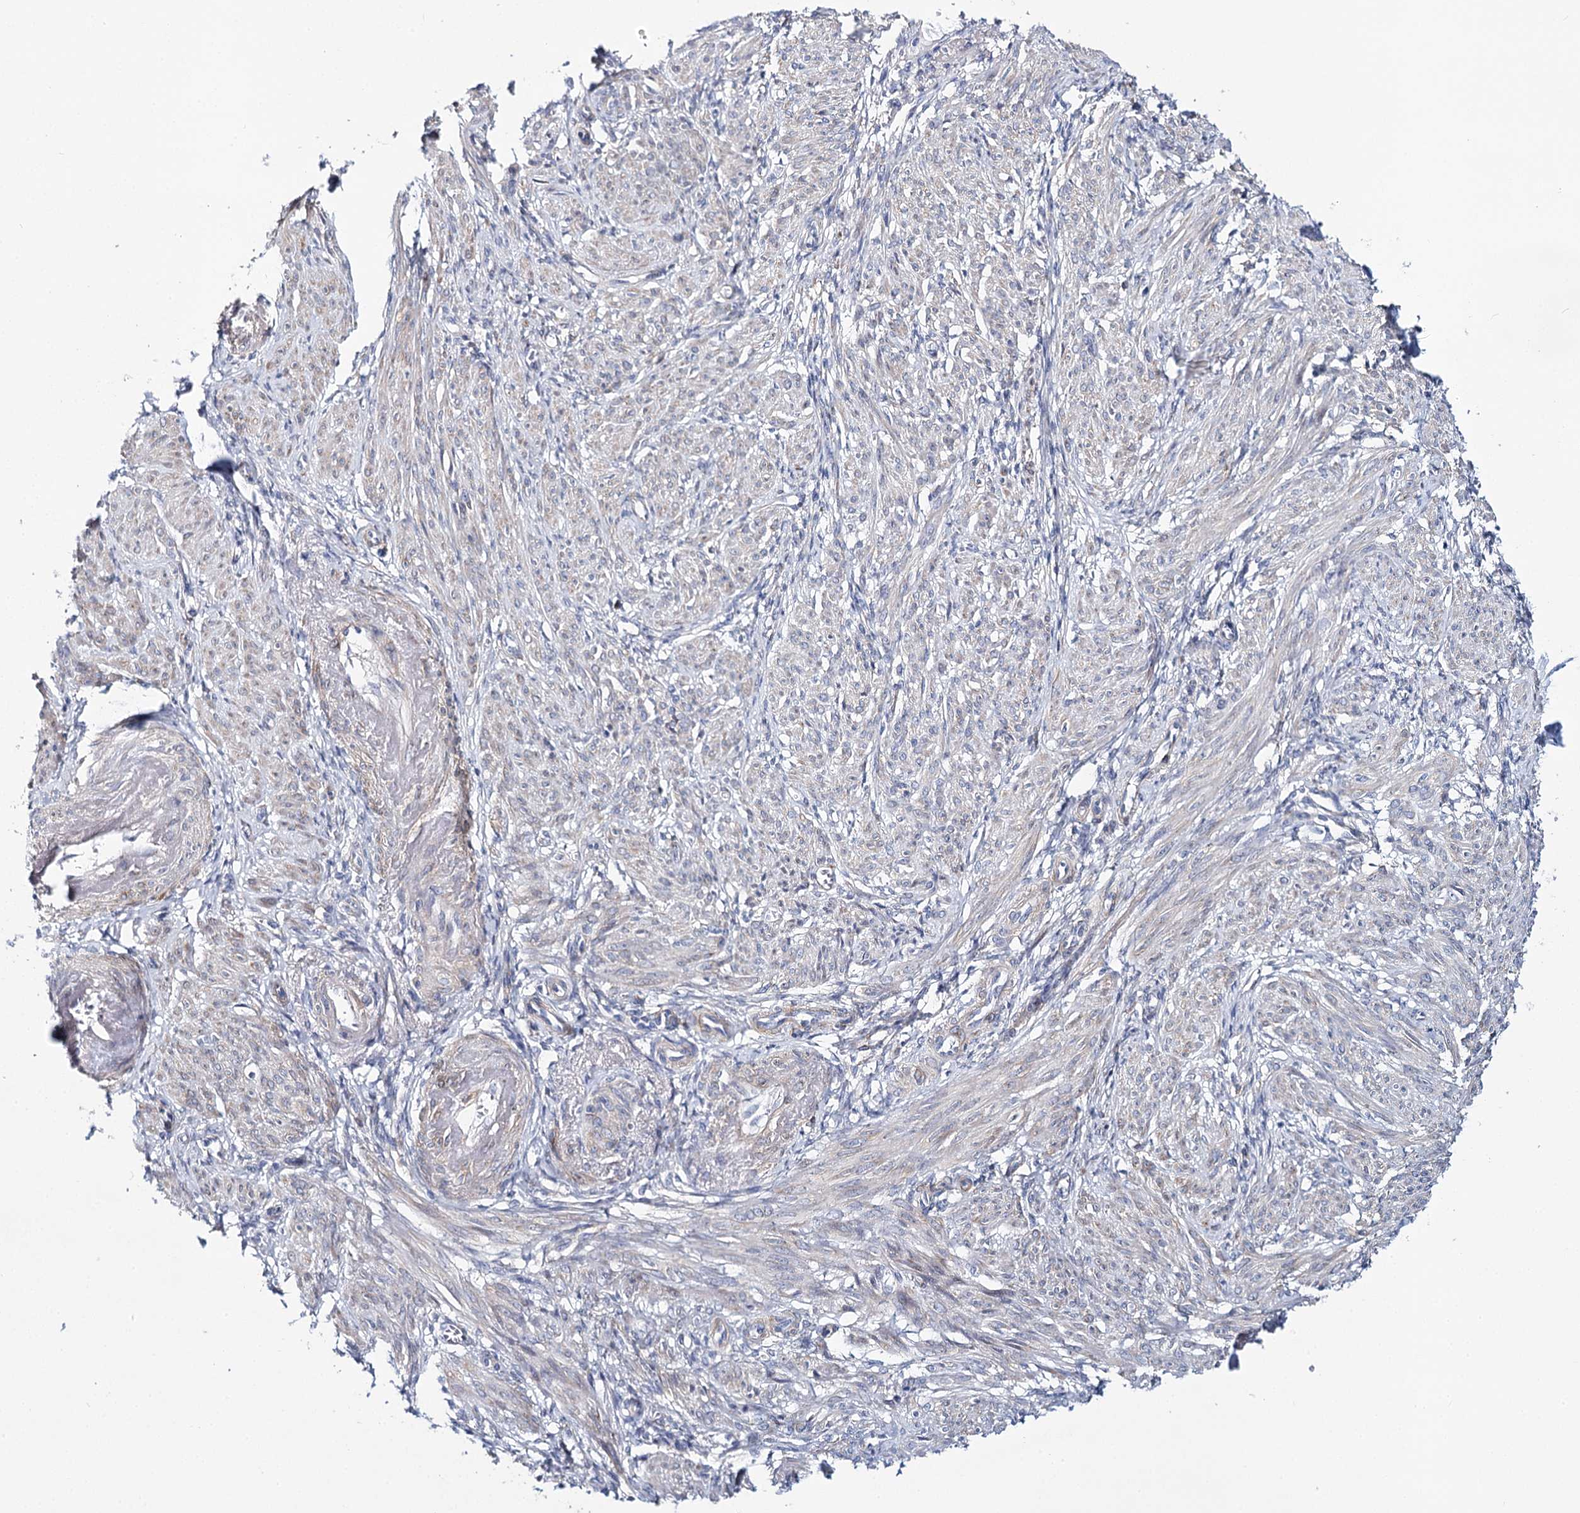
{"staining": {"intensity": "weak", "quantity": "25%-75%", "location": "cytoplasmic/membranous,nuclear"}, "tissue": "smooth muscle", "cell_type": "Smooth muscle cells", "image_type": "normal", "snomed": [{"axis": "morphology", "description": "Normal tissue, NOS"}, {"axis": "topography", "description": "Smooth muscle"}], "caption": "The immunohistochemical stain shows weak cytoplasmic/membranous,nuclear positivity in smooth muscle cells of unremarkable smooth muscle.", "gene": "TEX12", "patient": {"sex": "female", "age": 39}}